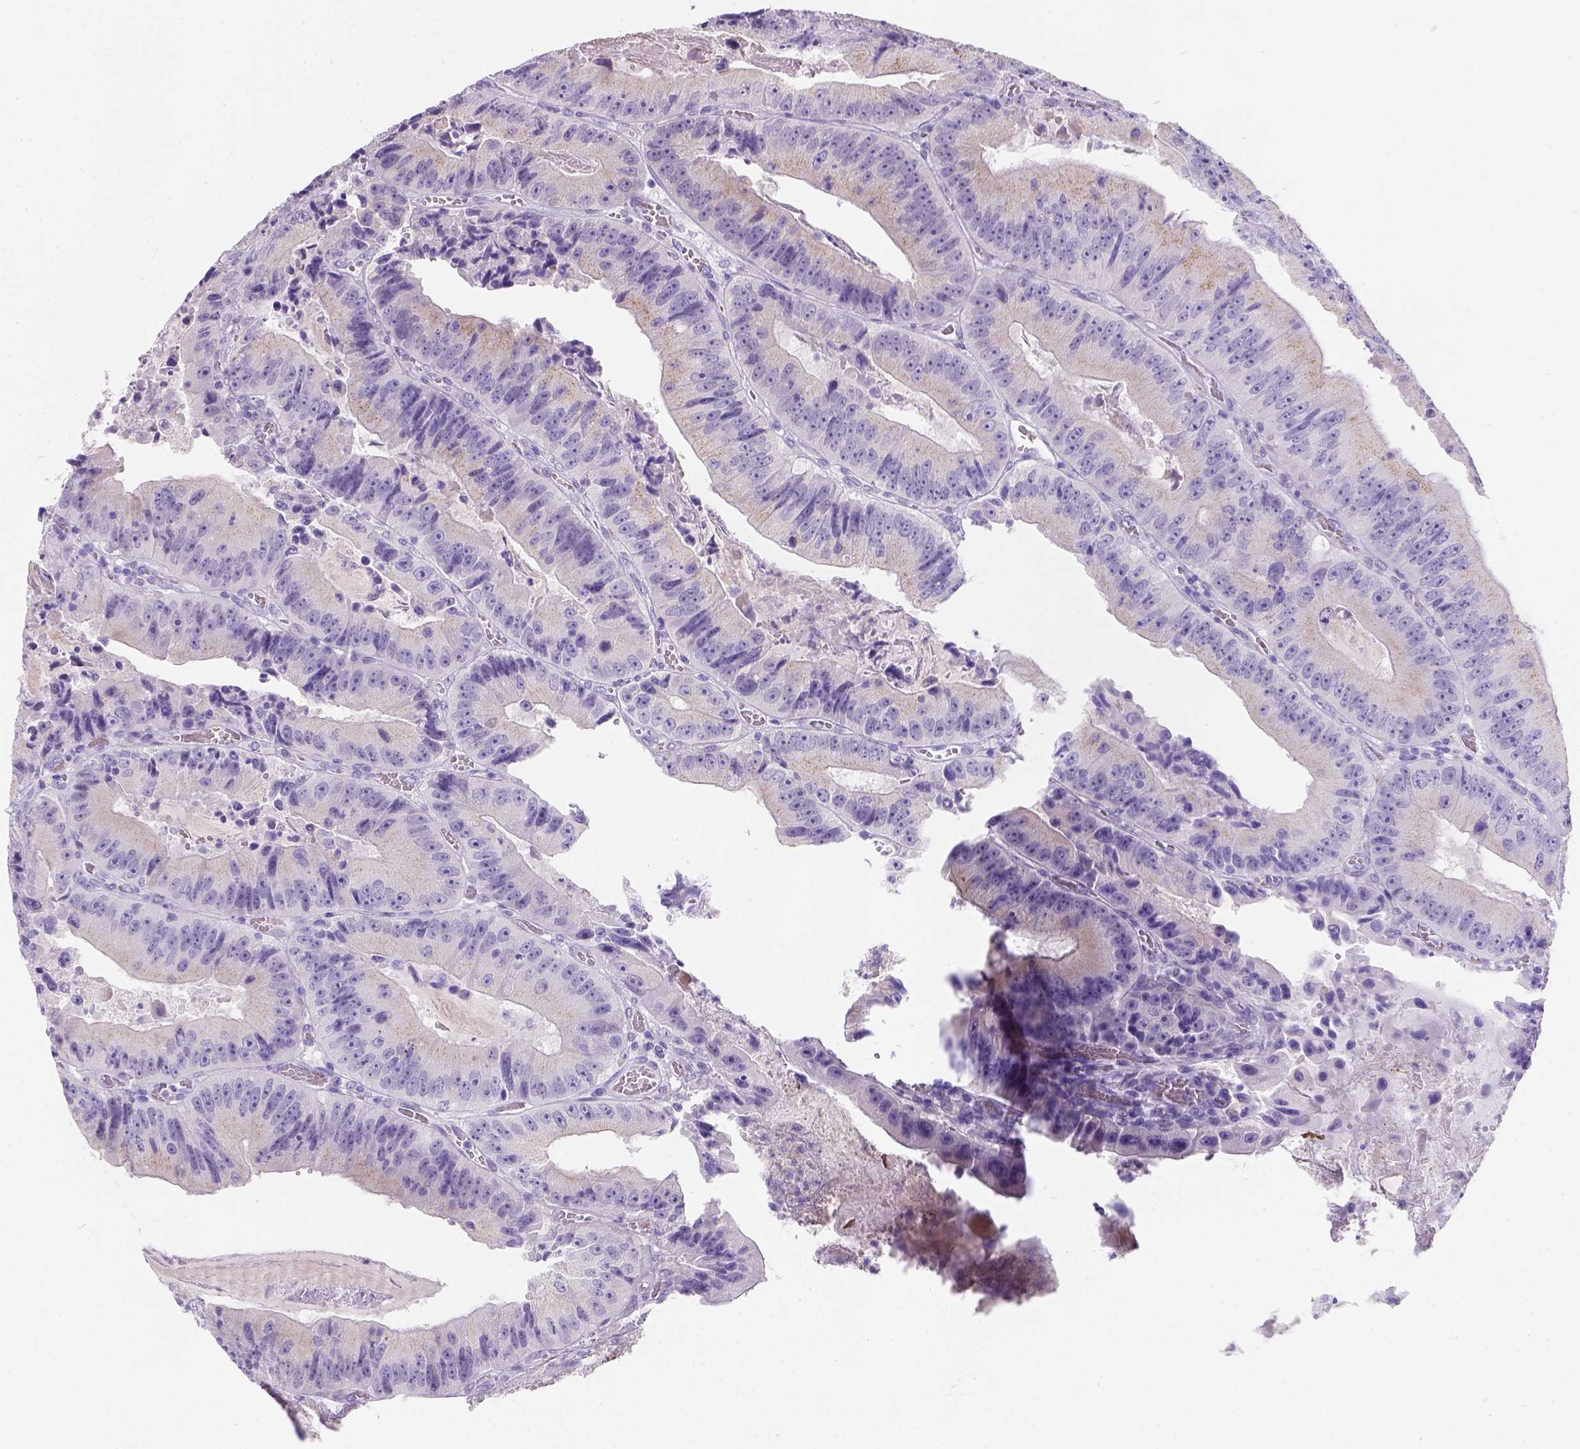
{"staining": {"intensity": "weak", "quantity": "25%-75%", "location": "cytoplasmic/membranous"}, "tissue": "colorectal cancer", "cell_type": "Tumor cells", "image_type": "cancer", "snomed": [{"axis": "morphology", "description": "Adenocarcinoma, NOS"}, {"axis": "topography", "description": "Colon"}], "caption": "Adenocarcinoma (colorectal) was stained to show a protein in brown. There is low levels of weak cytoplasmic/membranous positivity in approximately 25%-75% of tumor cells.", "gene": "PHF7", "patient": {"sex": "female", "age": 86}}